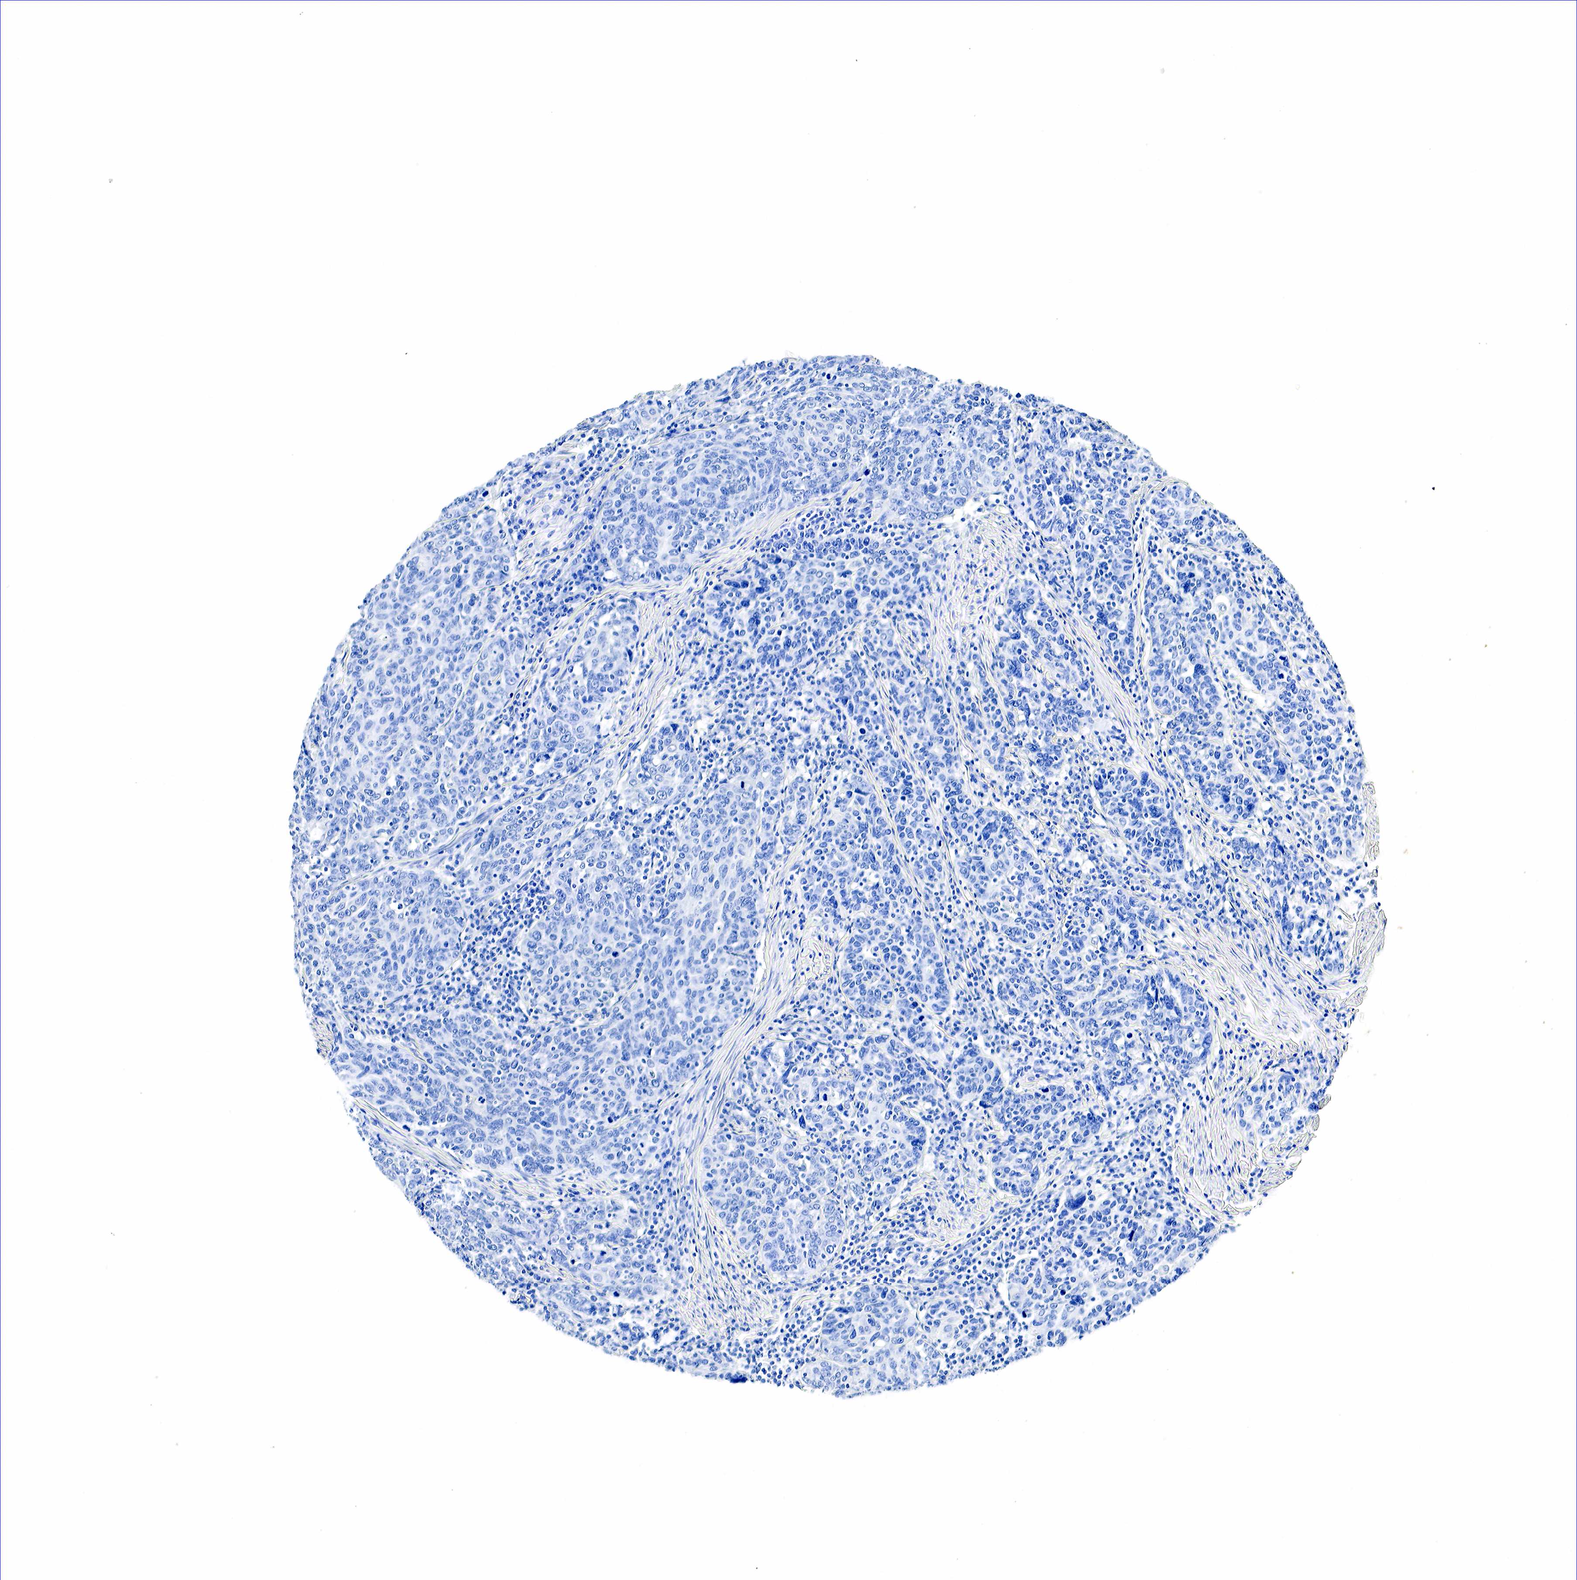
{"staining": {"intensity": "negative", "quantity": "none", "location": "none"}, "tissue": "cervical cancer", "cell_type": "Tumor cells", "image_type": "cancer", "snomed": [{"axis": "morphology", "description": "Squamous cell carcinoma, NOS"}, {"axis": "topography", "description": "Cervix"}], "caption": "There is no significant staining in tumor cells of squamous cell carcinoma (cervical).", "gene": "ACP3", "patient": {"sex": "female", "age": 41}}